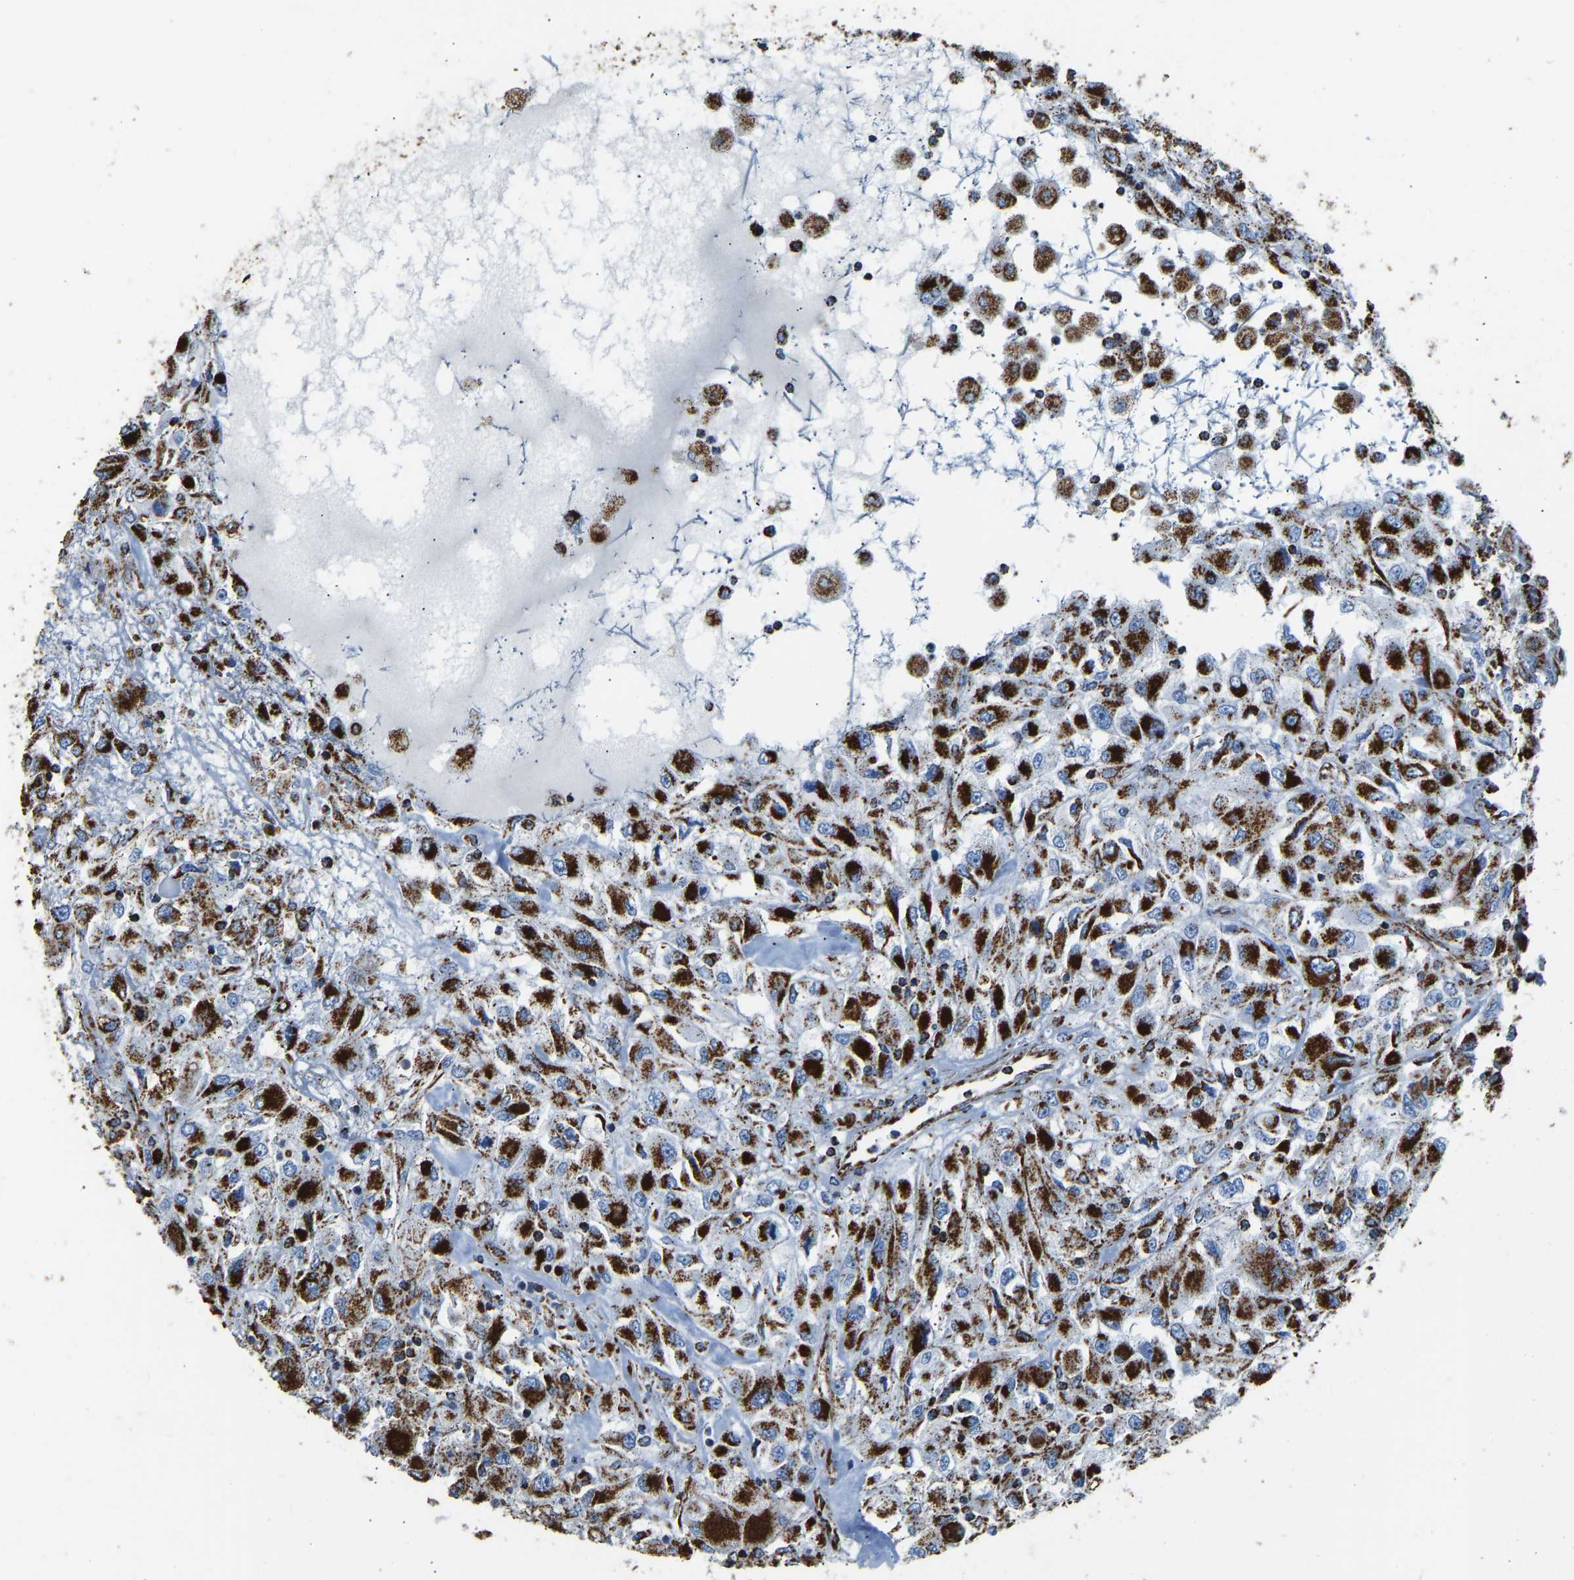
{"staining": {"intensity": "strong", "quantity": ">75%", "location": "cytoplasmic/membranous"}, "tissue": "renal cancer", "cell_type": "Tumor cells", "image_type": "cancer", "snomed": [{"axis": "morphology", "description": "Adenocarcinoma, NOS"}, {"axis": "topography", "description": "Kidney"}], "caption": "Renal cancer was stained to show a protein in brown. There is high levels of strong cytoplasmic/membranous expression in approximately >75% of tumor cells.", "gene": "IRX6", "patient": {"sex": "female", "age": 52}}